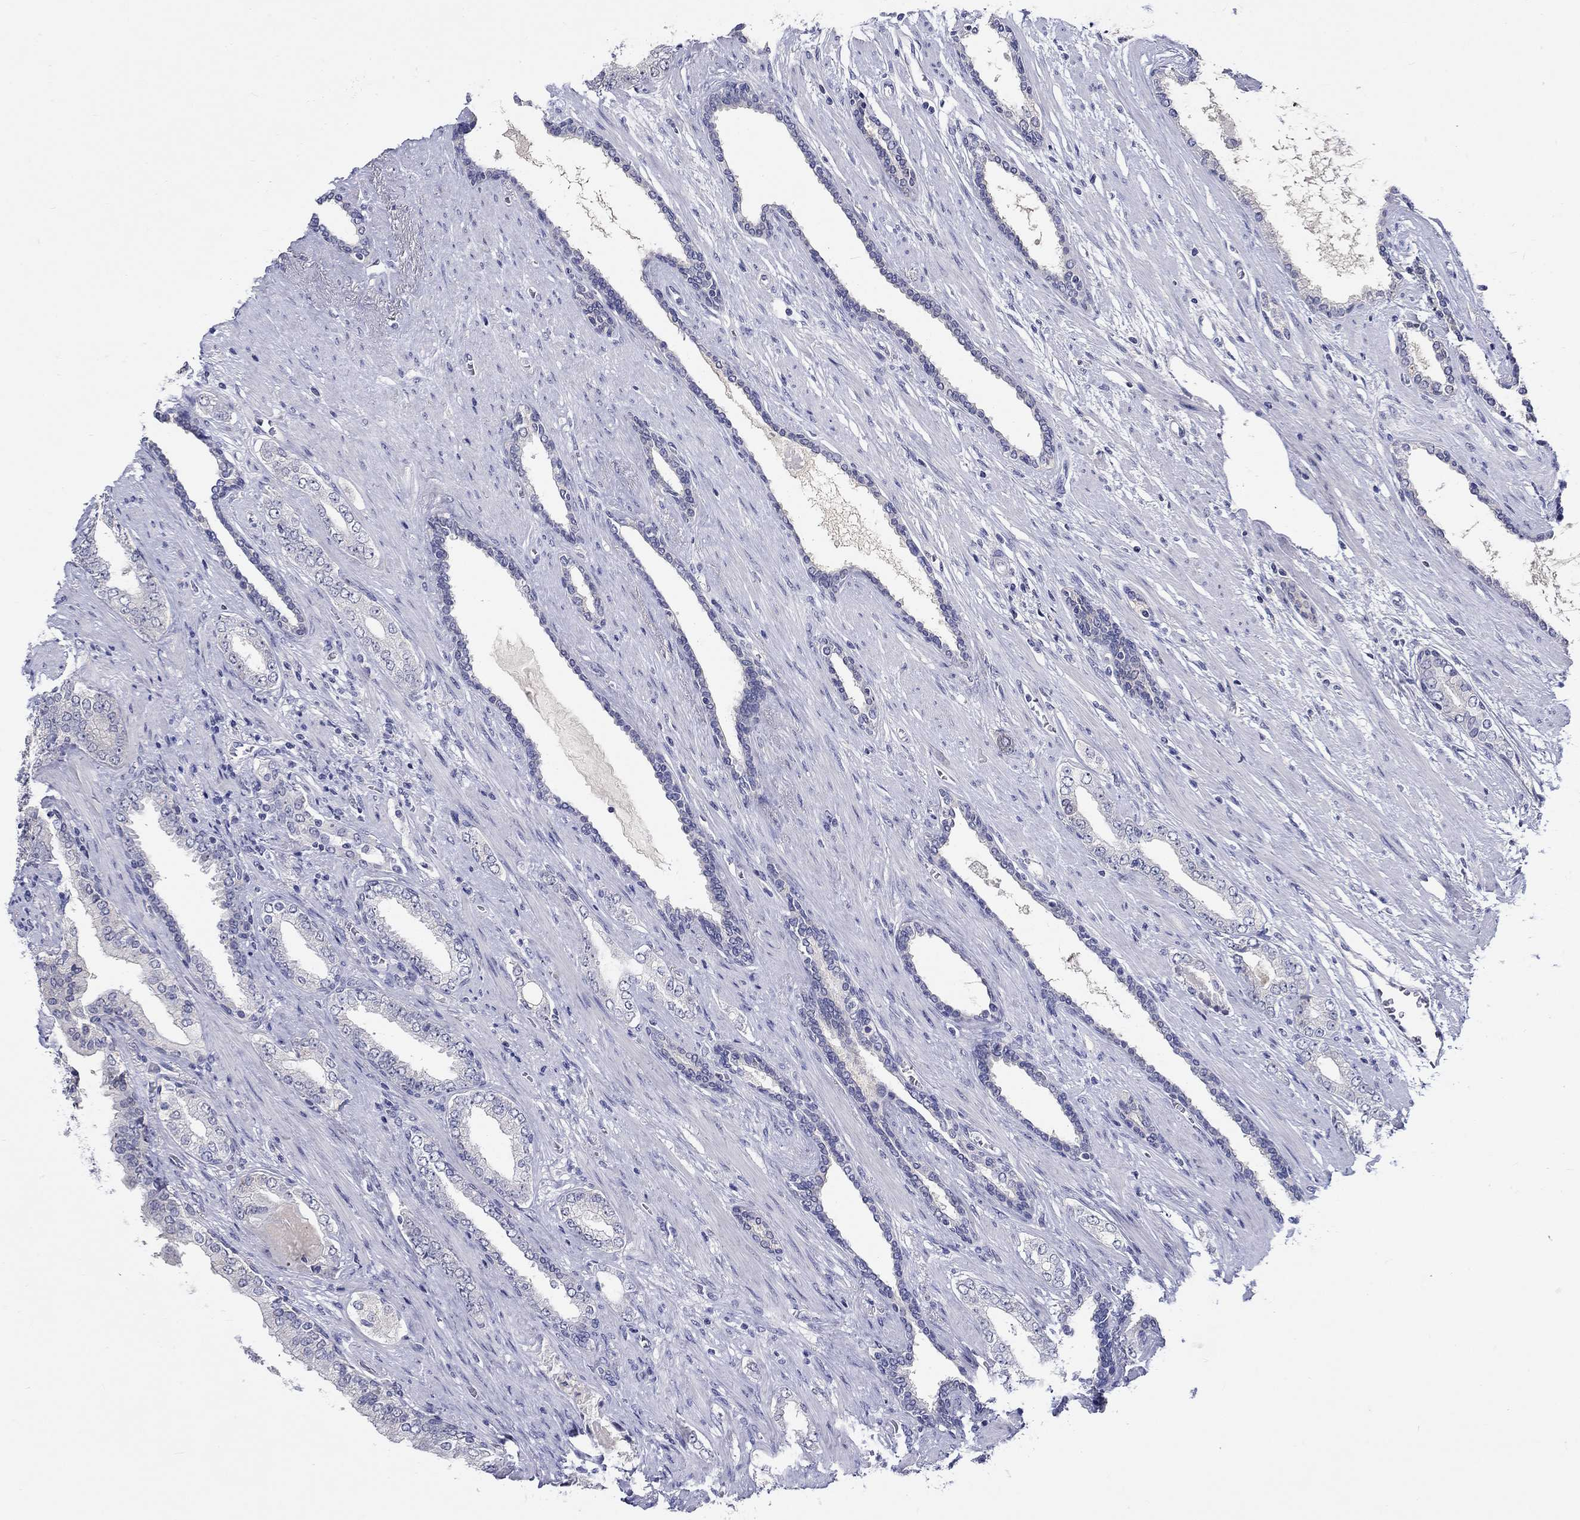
{"staining": {"intensity": "negative", "quantity": "none", "location": "none"}, "tissue": "prostate cancer", "cell_type": "Tumor cells", "image_type": "cancer", "snomed": [{"axis": "morphology", "description": "Adenocarcinoma, Low grade"}, {"axis": "topography", "description": "Prostate and seminal vesicle, NOS"}], "caption": "An image of human adenocarcinoma (low-grade) (prostate) is negative for staining in tumor cells.", "gene": "SLC30A3", "patient": {"sex": "male", "age": 61}}